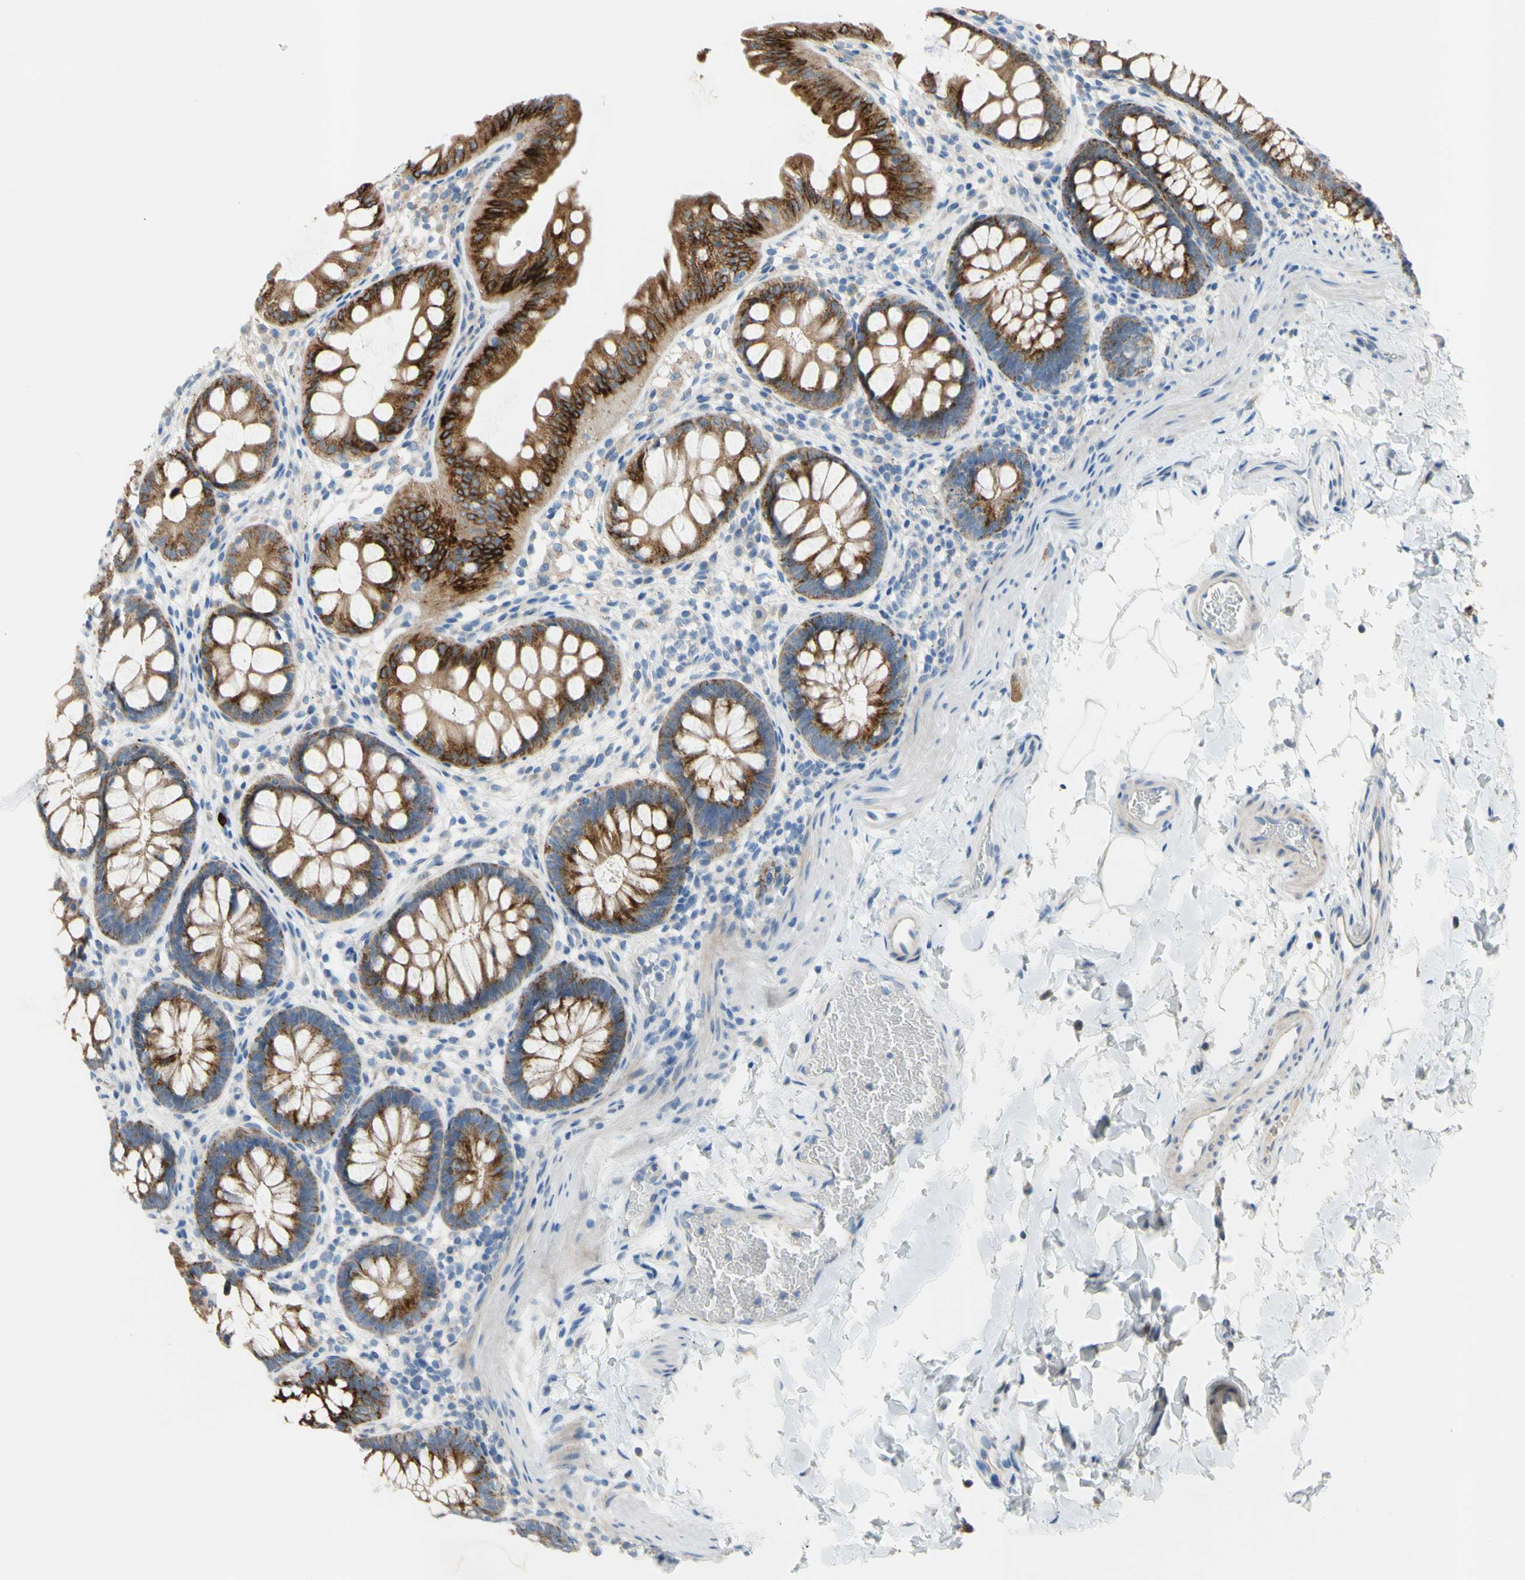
{"staining": {"intensity": "strong", "quantity": ">75%", "location": "cytoplasmic/membranous"}, "tissue": "rectum", "cell_type": "Glandular cells", "image_type": "normal", "snomed": [{"axis": "morphology", "description": "Normal tissue, NOS"}, {"axis": "topography", "description": "Rectum"}], "caption": "Immunohistochemistry (IHC) image of unremarkable human rectum stained for a protein (brown), which shows high levels of strong cytoplasmic/membranous staining in approximately >75% of glandular cells.", "gene": "TMEM59L", "patient": {"sex": "female", "age": 24}}